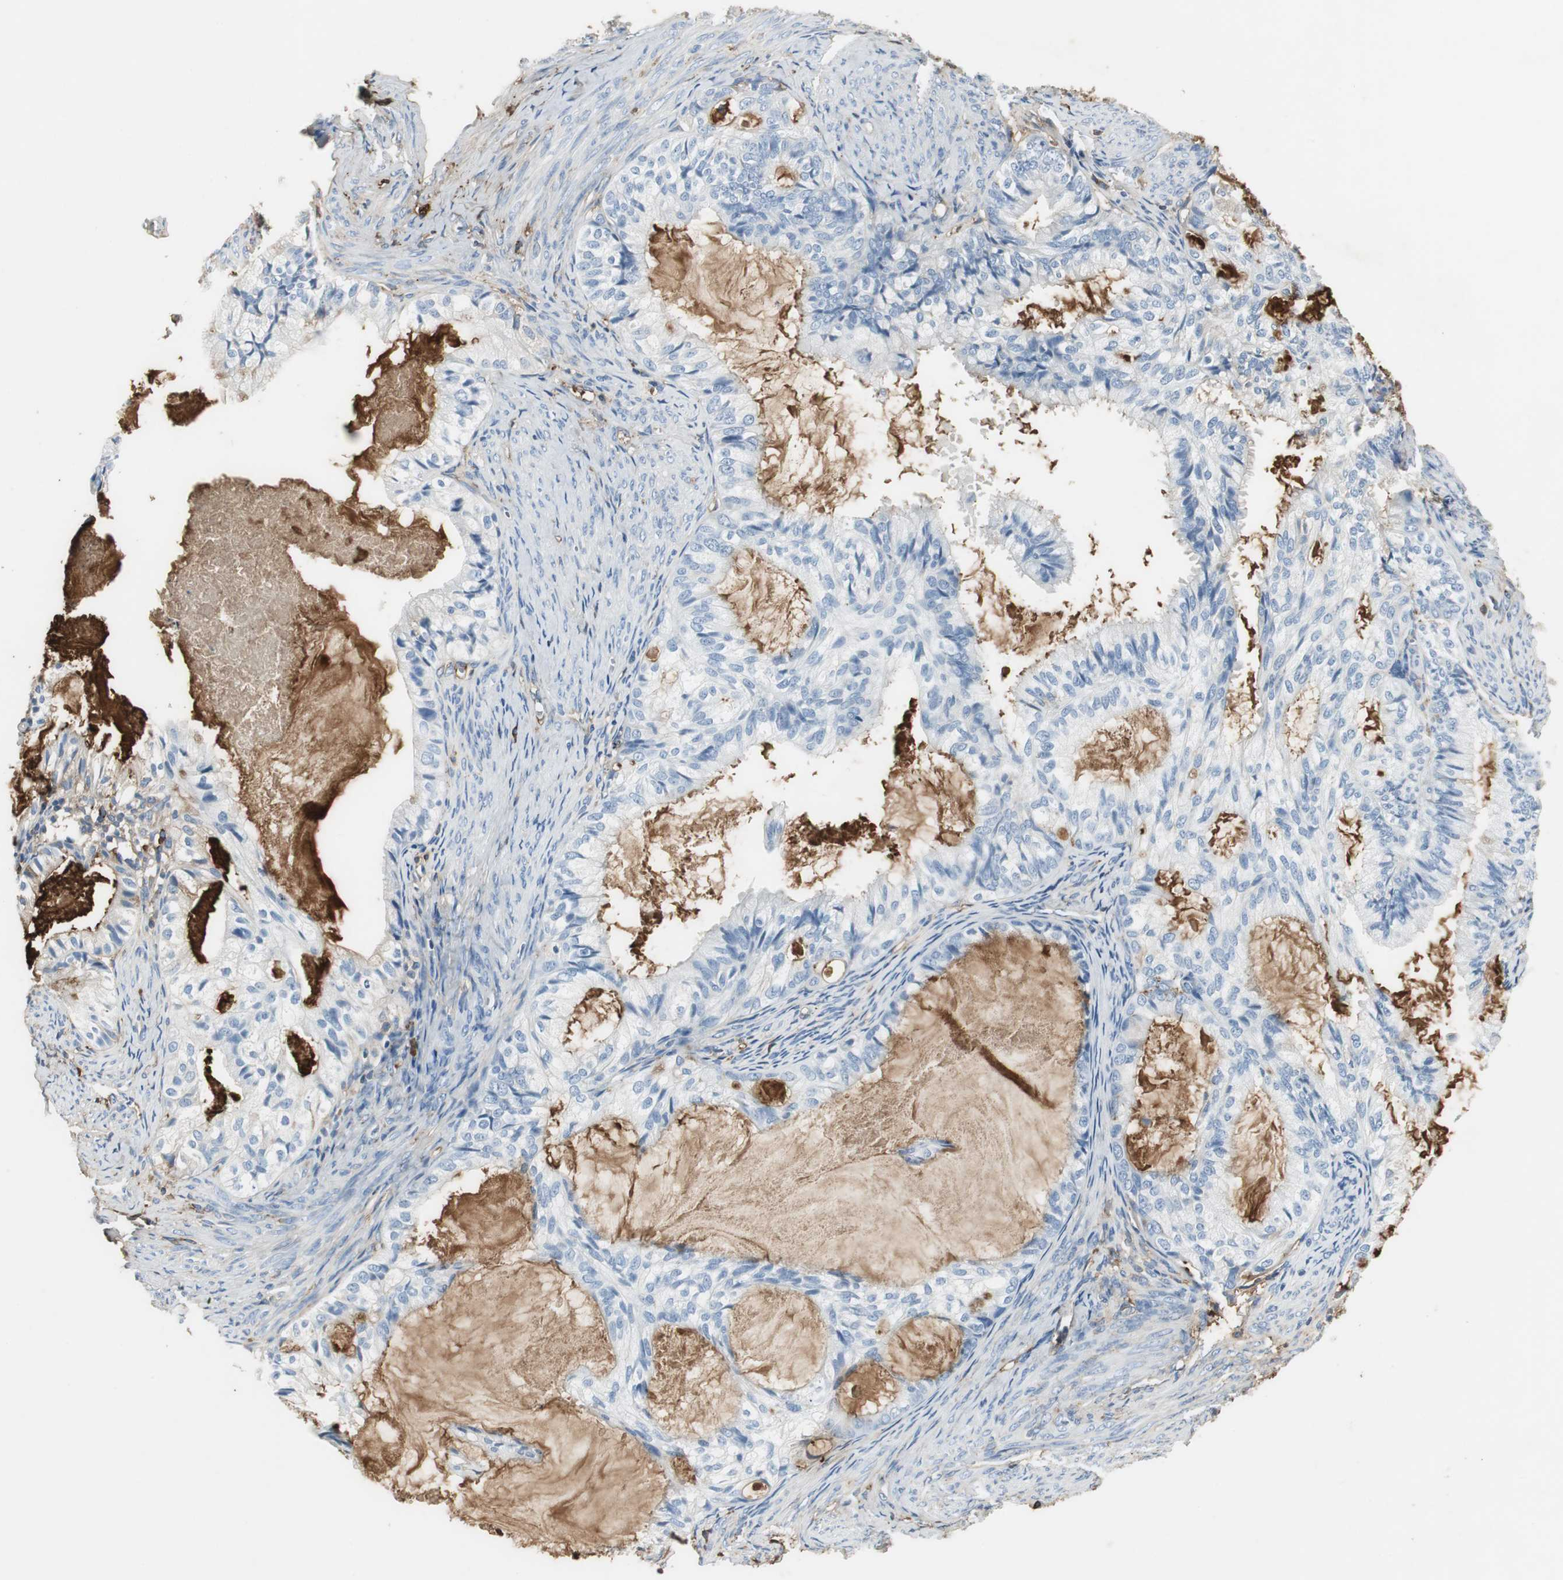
{"staining": {"intensity": "negative", "quantity": "none", "location": "none"}, "tissue": "cervical cancer", "cell_type": "Tumor cells", "image_type": "cancer", "snomed": [{"axis": "morphology", "description": "Normal tissue, NOS"}, {"axis": "morphology", "description": "Adenocarcinoma, NOS"}, {"axis": "topography", "description": "Cervix"}, {"axis": "topography", "description": "Endometrium"}], "caption": "A high-resolution photomicrograph shows IHC staining of cervical adenocarcinoma, which shows no significant expression in tumor cells. The staining was performed using DAB (3,3'-diaminobenzidine) to visualize the protein expression in brown, while the nuclei were stained in blue with hematoxylin (Magnification: 20x).", "gene": "IGHA1", "patient": {"sex": "female", "age": 86}}